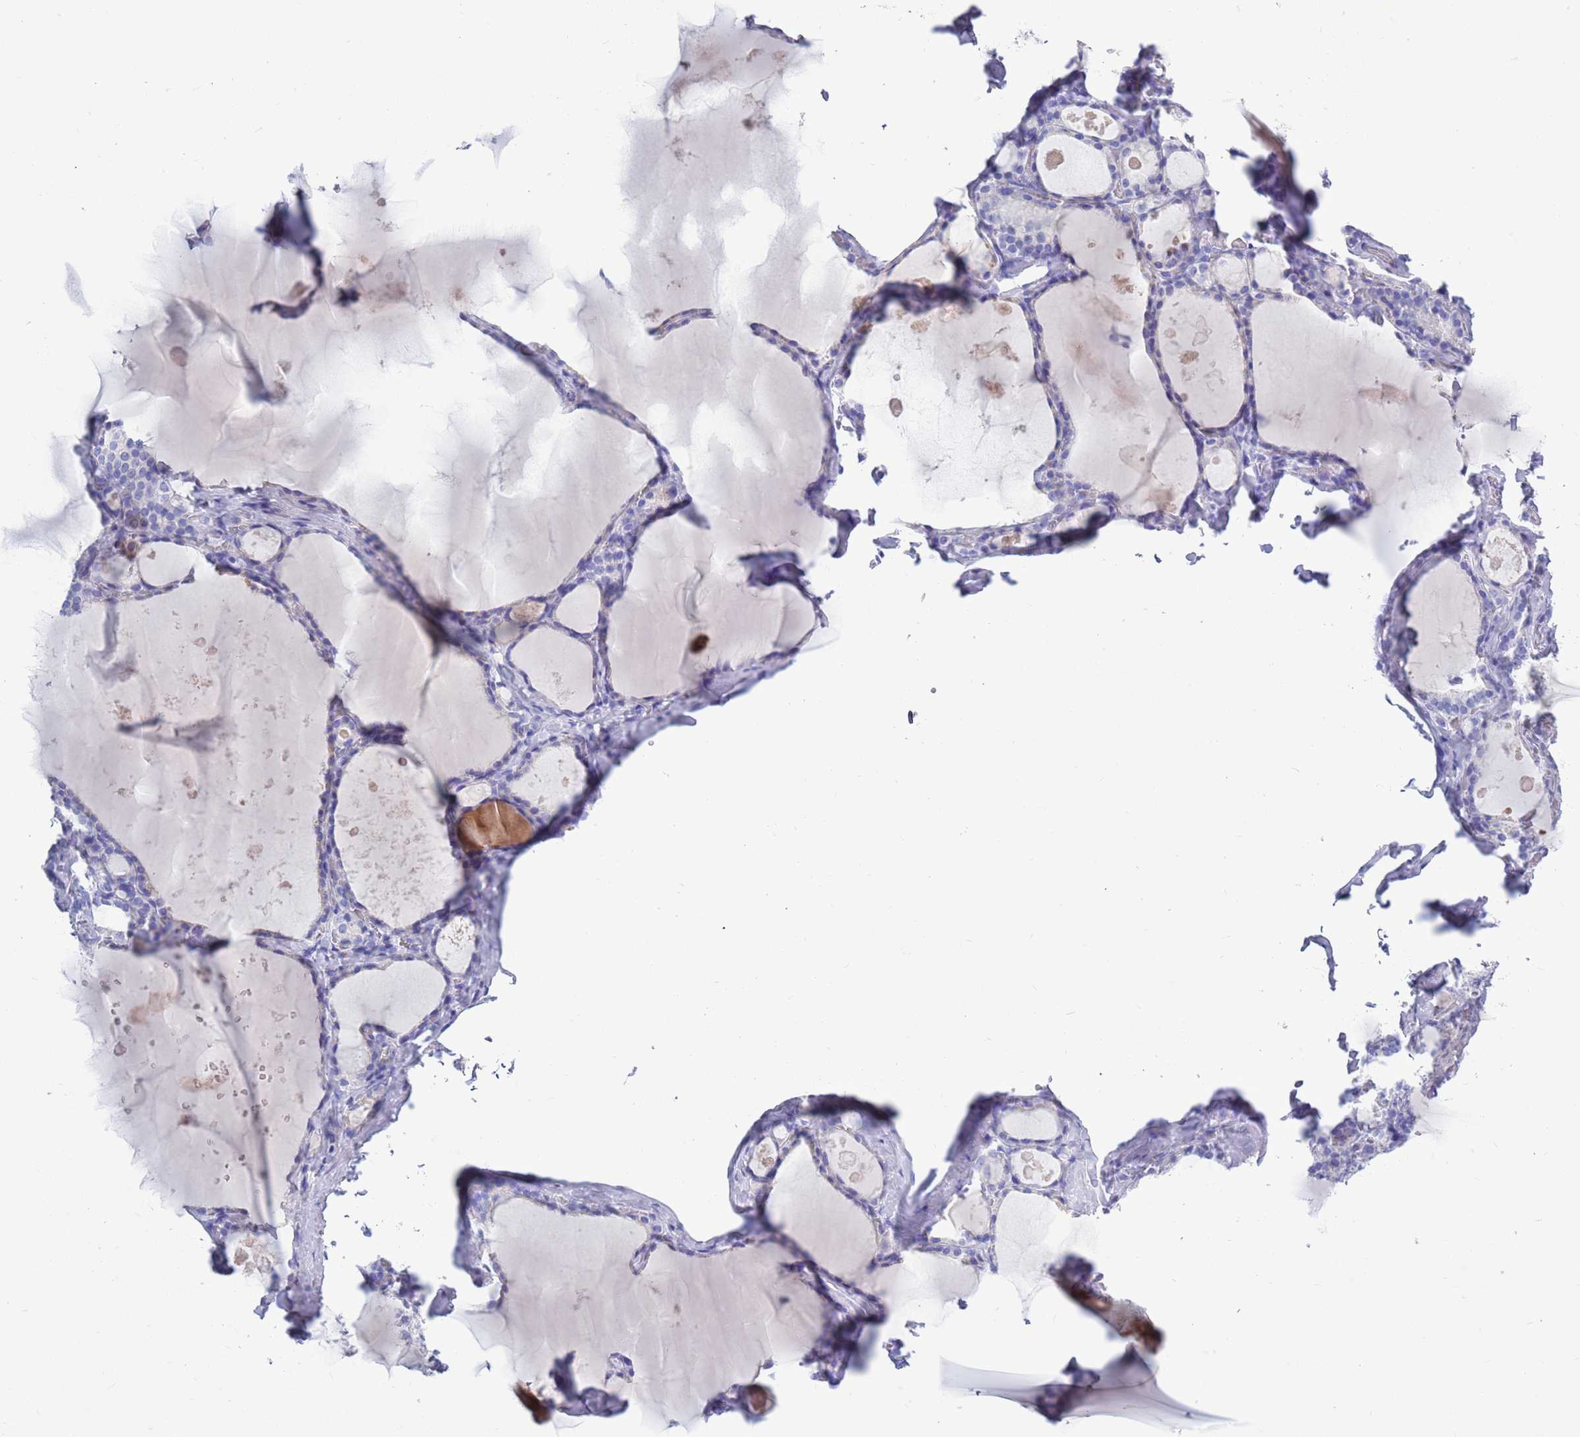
{"staining": {"intensity": "negative", "quantity": "none", "location": "none"}, "tissue": "thyroid gland", "cell_type": "Glandular cells", "image_type": "normal", "snomed": [{"axis": "morphology", "description": "Normal tissue, NOS"}, {"axis": "topography", "description": "Thyroid gland"}], "caption": "There is no significant positivity in glandular cells of thyroid gland. The staining is performed using DAB (3,3'-diaminobenzidine) brown chromogen with nuclei counter-stained in using hematoxylin.", "gene": "MTMR2", "patient": {"sex": "male", "age": 56}}